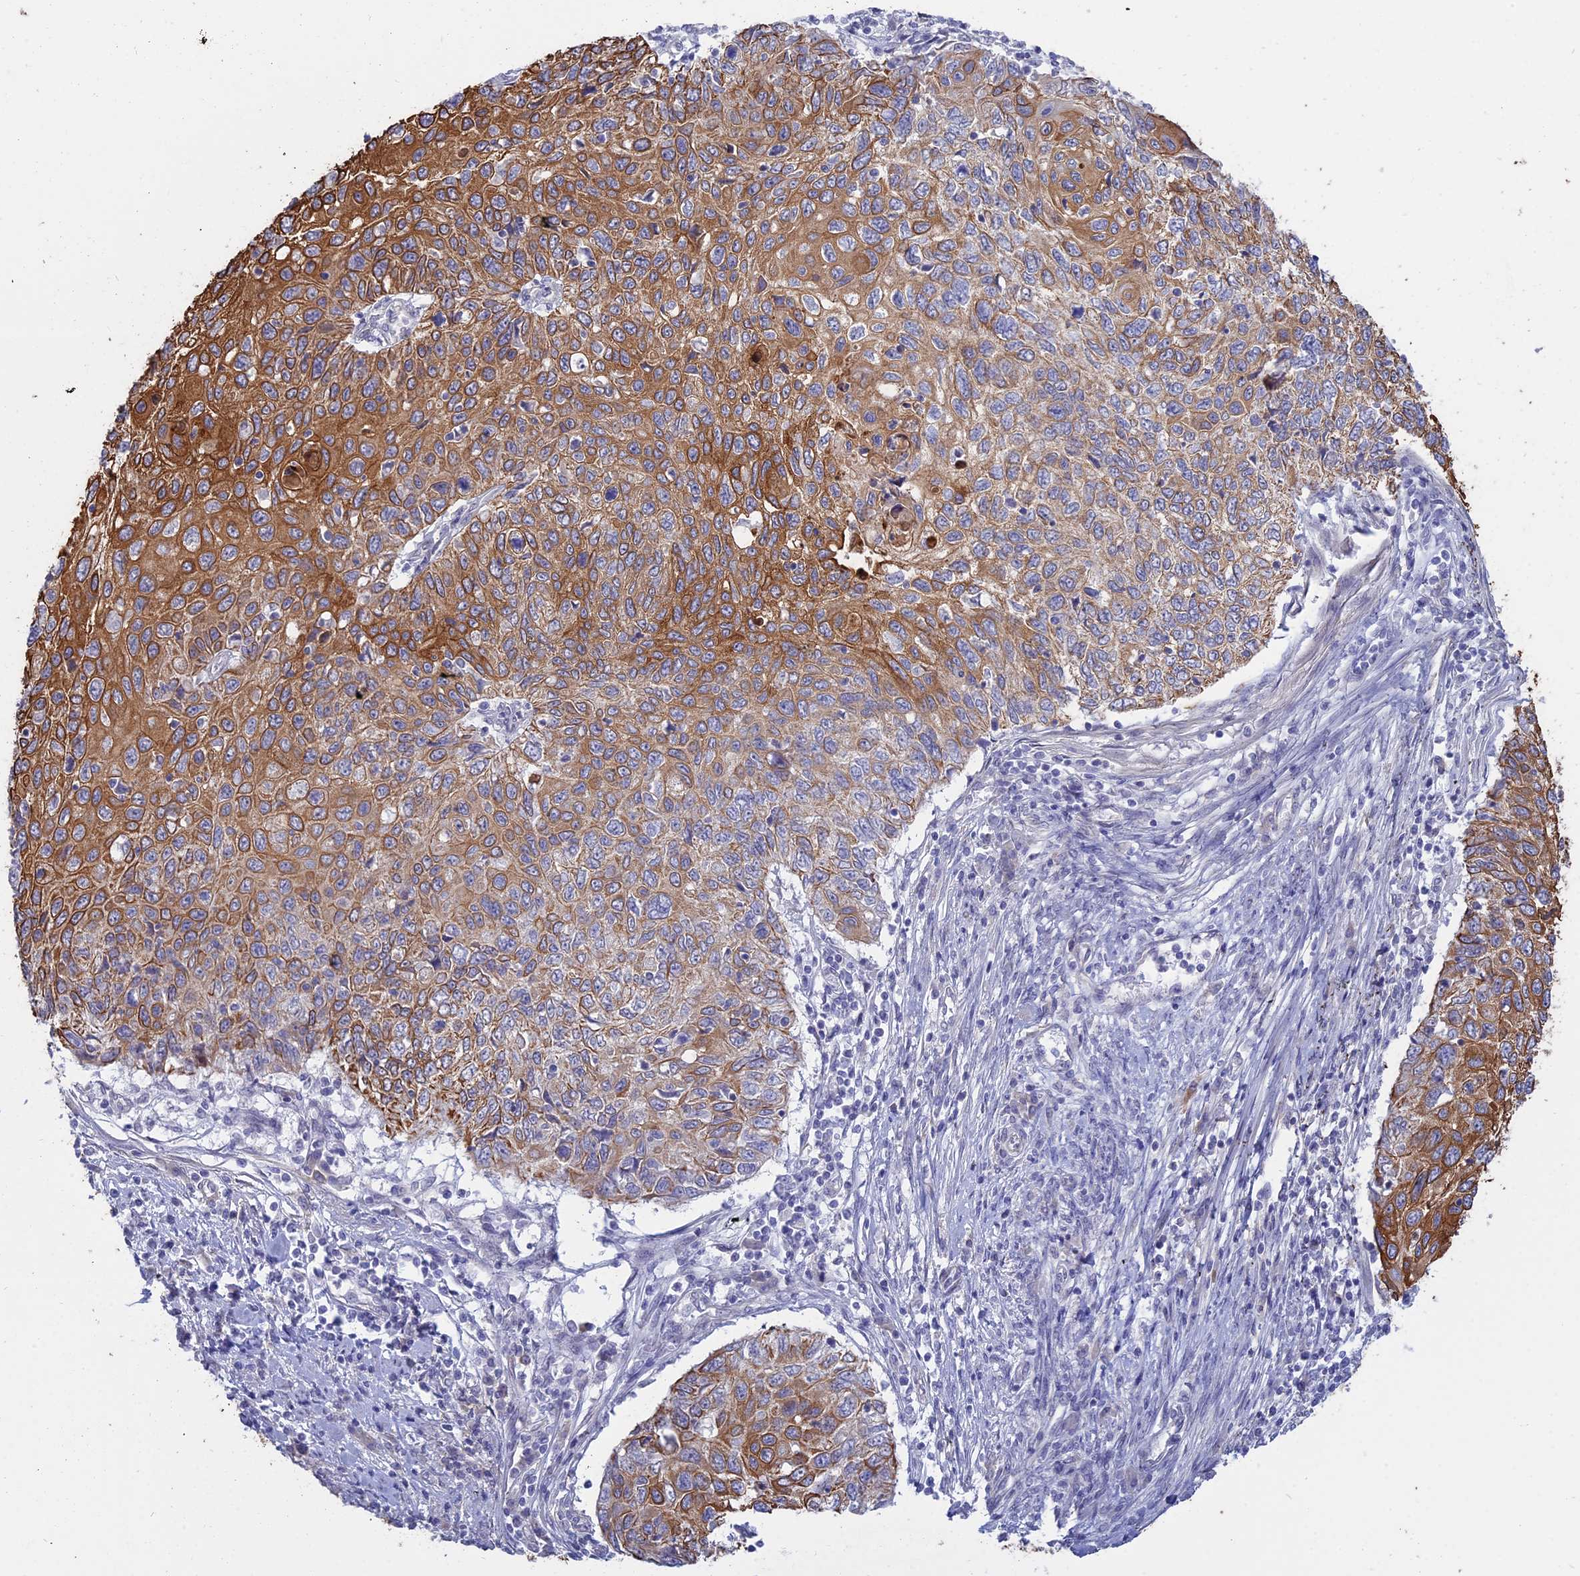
{"staining": {"intensity": "moderate", "quantity": "25%-75%", "location": "cytoplasmic/membranous"}, "tissue": "cervical cancer", "cell_type": "Tumor cells", "image_type": "cancer", "snomed": [{"axis": "morphology", "description": "Squamous cell carcinoma, NOS"}, {"axis": "topography", "description": "Cervix"}], "caption": "Brown immunohistochemical staining in human cervical cancer demonstrates moderate cytoplasmic/membranous positivity in about 25%-75% of tumor cells.", "gene": "MYO5B", "patient": {"sex": "female", "age": 70}}